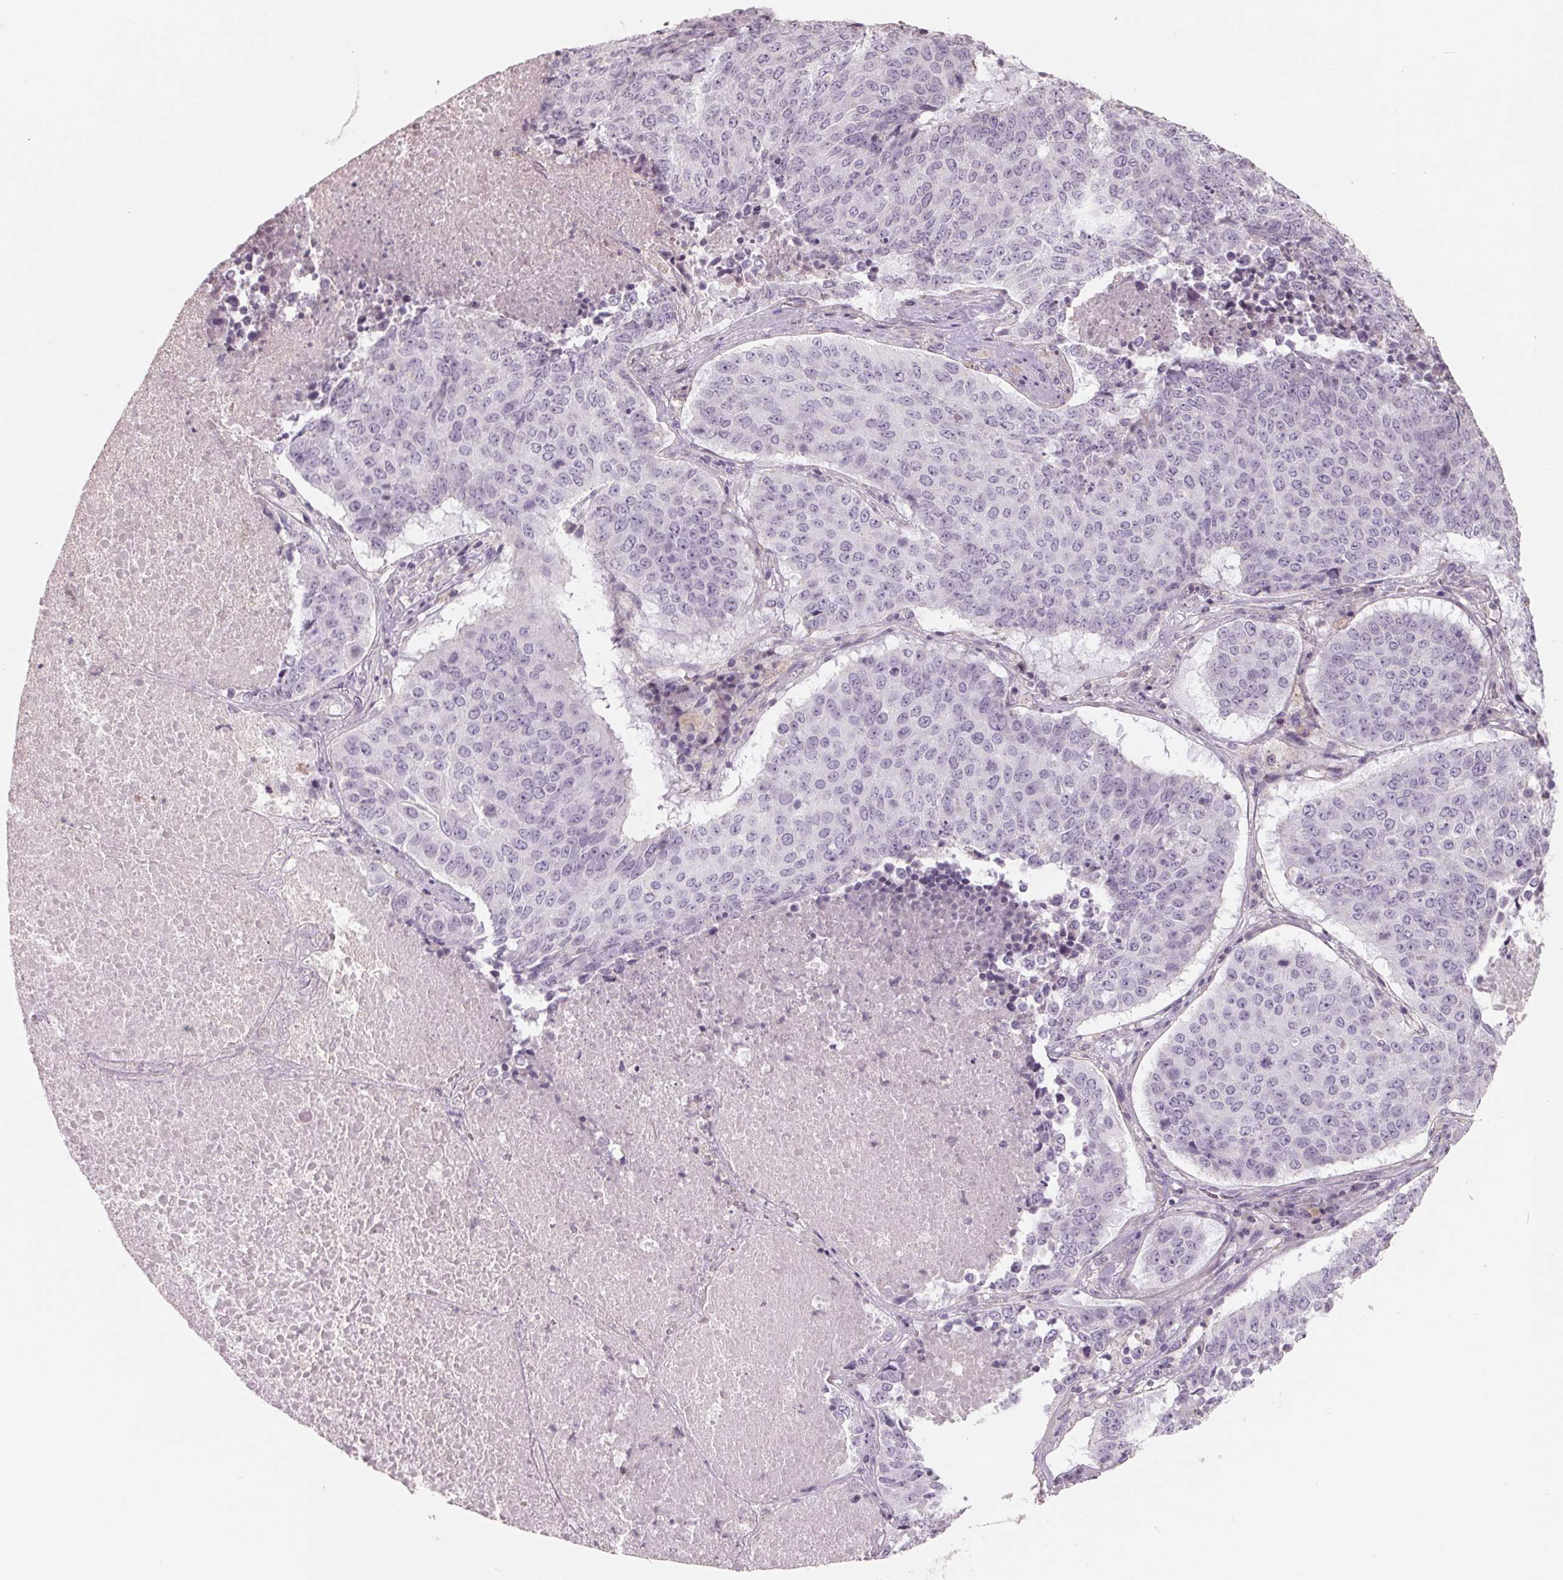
{"staining": {"intensity": "negative", "quantity": "none", "location": "none"}, "tissue": "lung cancer", "cell_type": "Tumor cells", "image_type": "cancer", "snomed": [{"axis": "morphology", "description": "Normal tissue, NOS"}, {"axis": "morphology", "description": "Squamous cell carcinoma, NOS"}, {"axis": "topography", "description": "Bronchus"}, {"axis": "topography", "description": "Lung"}], "caption": "Lung cancer (squamous cell carcinoma) was stained to show a protein in brown. There is no significant expression in tumor cells. (DAB immunohistochemistry with hematoxylin counter stain).", "gene": "FTCD", "patient": {"sex": "male", "age": 64}}